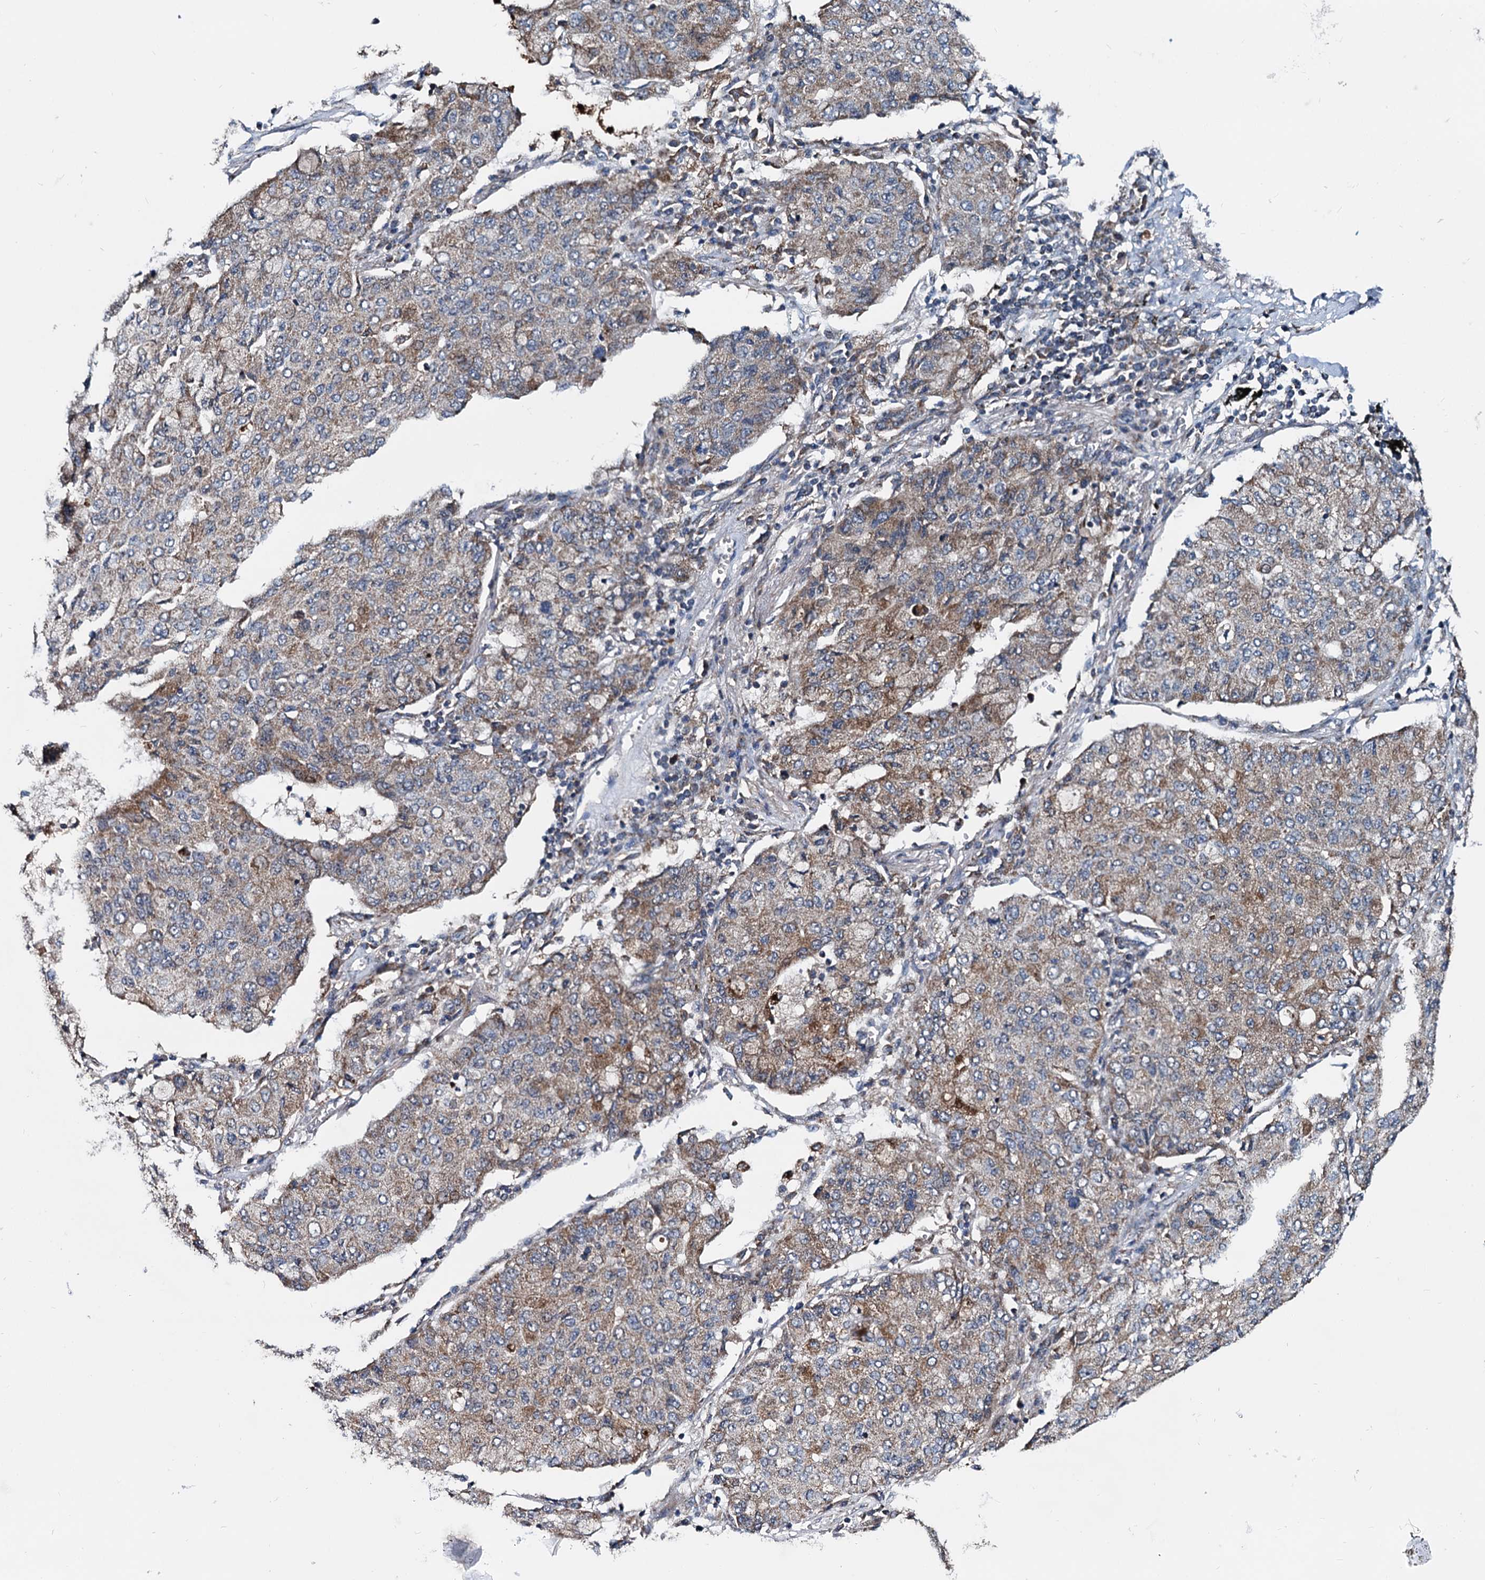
{"staining": {"intensity": "moderate", "quantity": "25%-75%", "location": "cytoplasmic/membranous"}, "tissue": "lung cancer", "cell_type": "Tumor cells", "image_type": "cancer", "snomed": [{"axis": "morphology", "description": "Squamous cell carcinoma, NOS"}, {"axis": "topography", "description": "Lung"}], "caption": "A medium amount of moderate cytoplasmic/membranous expression is present in about 25%-75% of tumor cells in squamous cell carcinoma (lung) tissue.", "gene": "SPRYD3", "patient": {"sex": "male", "age": 74}}